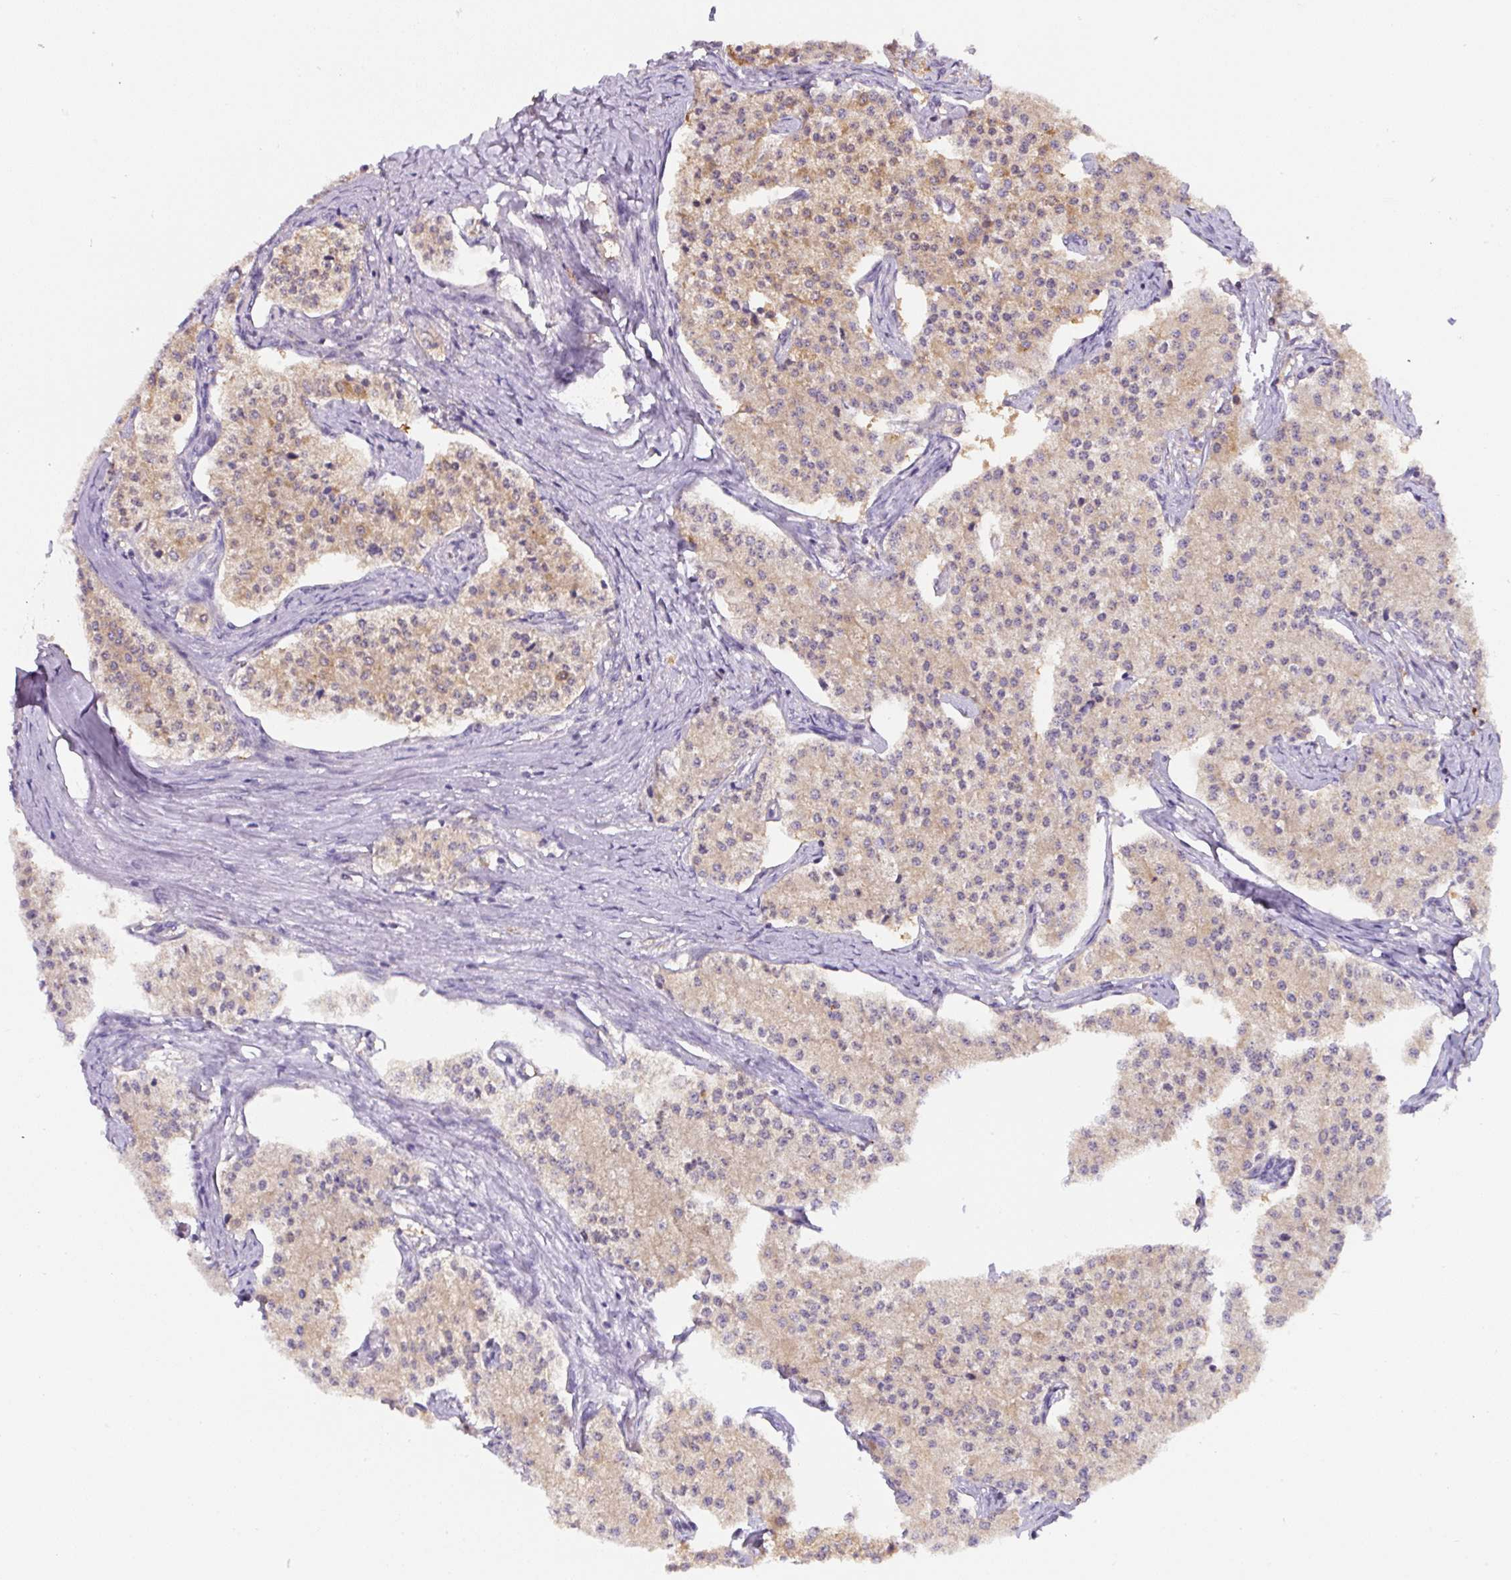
{"staining": {"intensity": "moderate", "quantity": ">75%", "location": "cytoplasmic/membranous"}, "tissue": "carcinoid", "cell_type": "Tumor cells", "image_type": "cancer", "snomed": [{"axis": "morphology", "description": "Carcinoid, malignant, NOS"}, {"axis": "topography", "description": "Colon"}], "caption": "A histopathology image showing moderate cytoplasmic/membranous staining in approximately >75% of tumor cells in carcinoid, as visualized by brown immunohistochemical staining.", "gene": "ST13", "patient": {"sex": "female", "age": 52}}